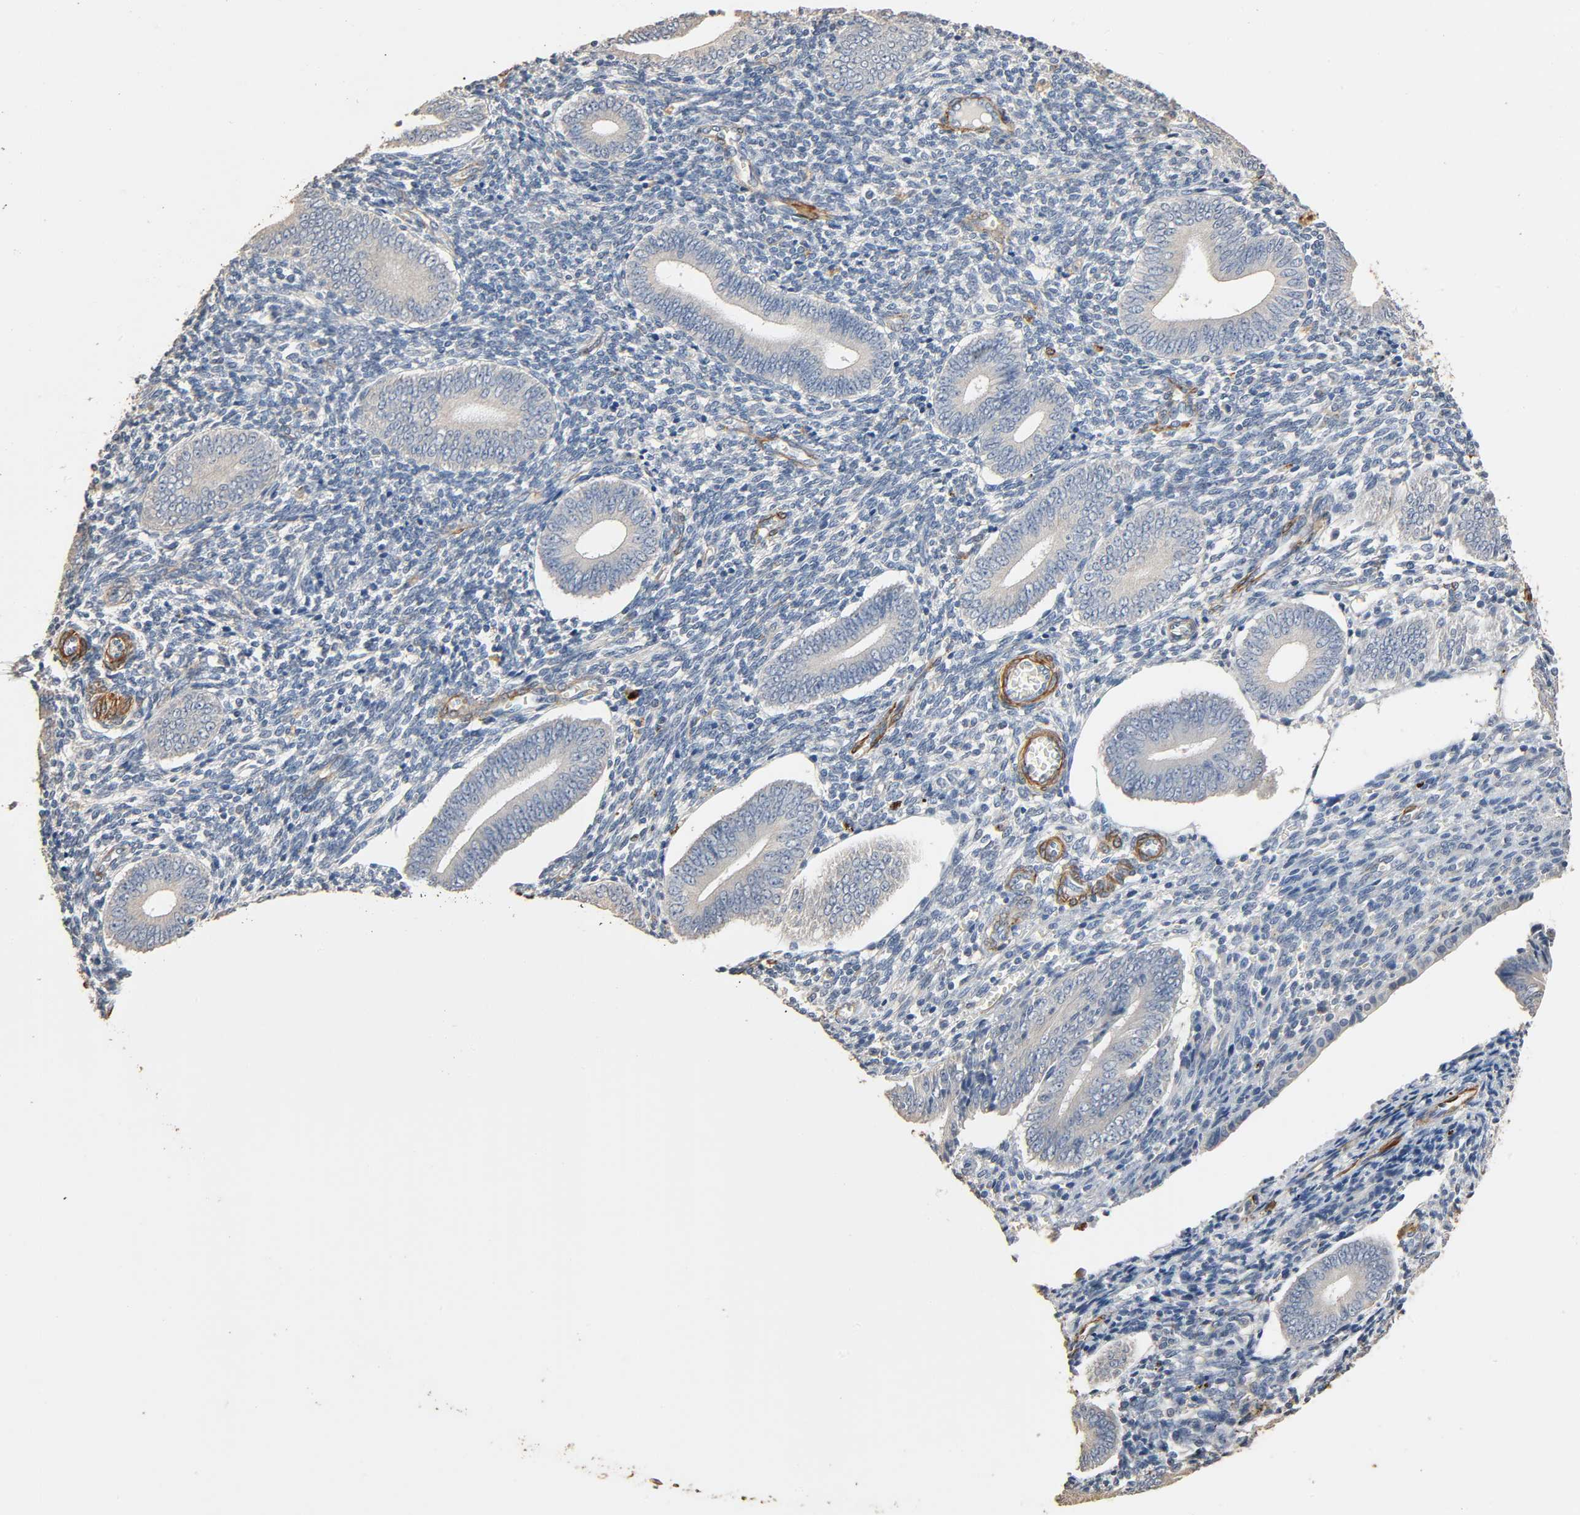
{"staining": {"intensity": "negative", "quantity": "none", "location": "none"}, "tissue": "endometrium", "cell_type": "Cells in endometrial stroma", "image_type": "normal", "snomed": [{"axis": "morphology", "description": "Normal tissue, NOS"}, {"axis": "topography", "description": "Uterus"}, {"axis": "topography", "description": "Endometrium"}], "caption": "High power microscopy image of an IHC image of normal endometrium, revealing no significant positivity in cells in endometrial stroma.", "gene": "GSTA1", "patient": {"sex": "female", "age": 33}}